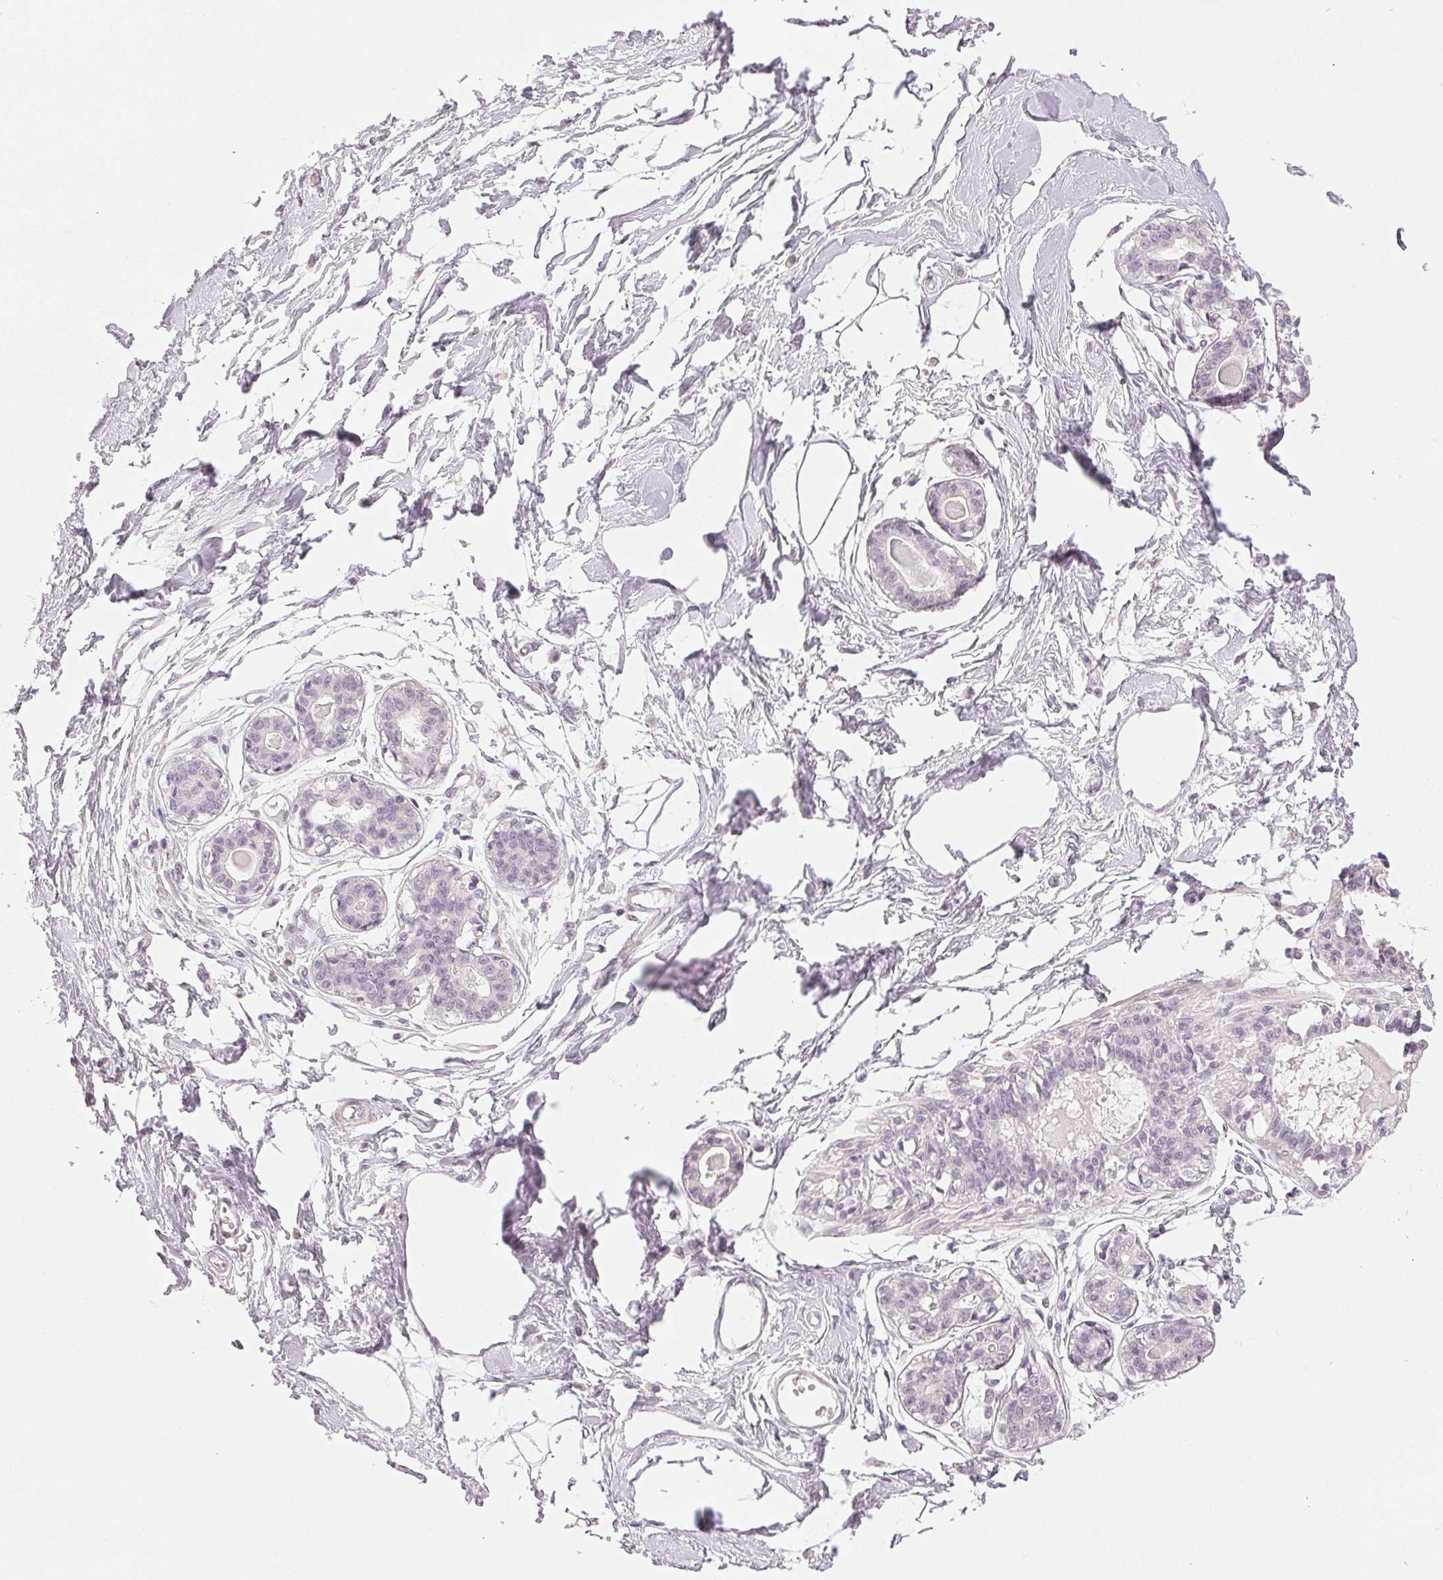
{"staining": {"intensity": "negative", "quantity": "none", "location": "none"}, "tissue": "breast", "cell_type": "Adipocytes", "image_type": "normal", "snomed": [{"axis": "morphology", "description": "Normal tissue, NOS"}, {"axis": "topography", "description": "Breast"}], "caption": "Immunohistochemistry (IHC) of normal breast demonstrates no positivity in adipocytes. (Stains: DAB IHC with hematoxylin counter stain, Microscopy: brightfield microscopy at high magnification).", "gene": "MAP1LC3A", "patient": {"sex": "female", "age": 45}}